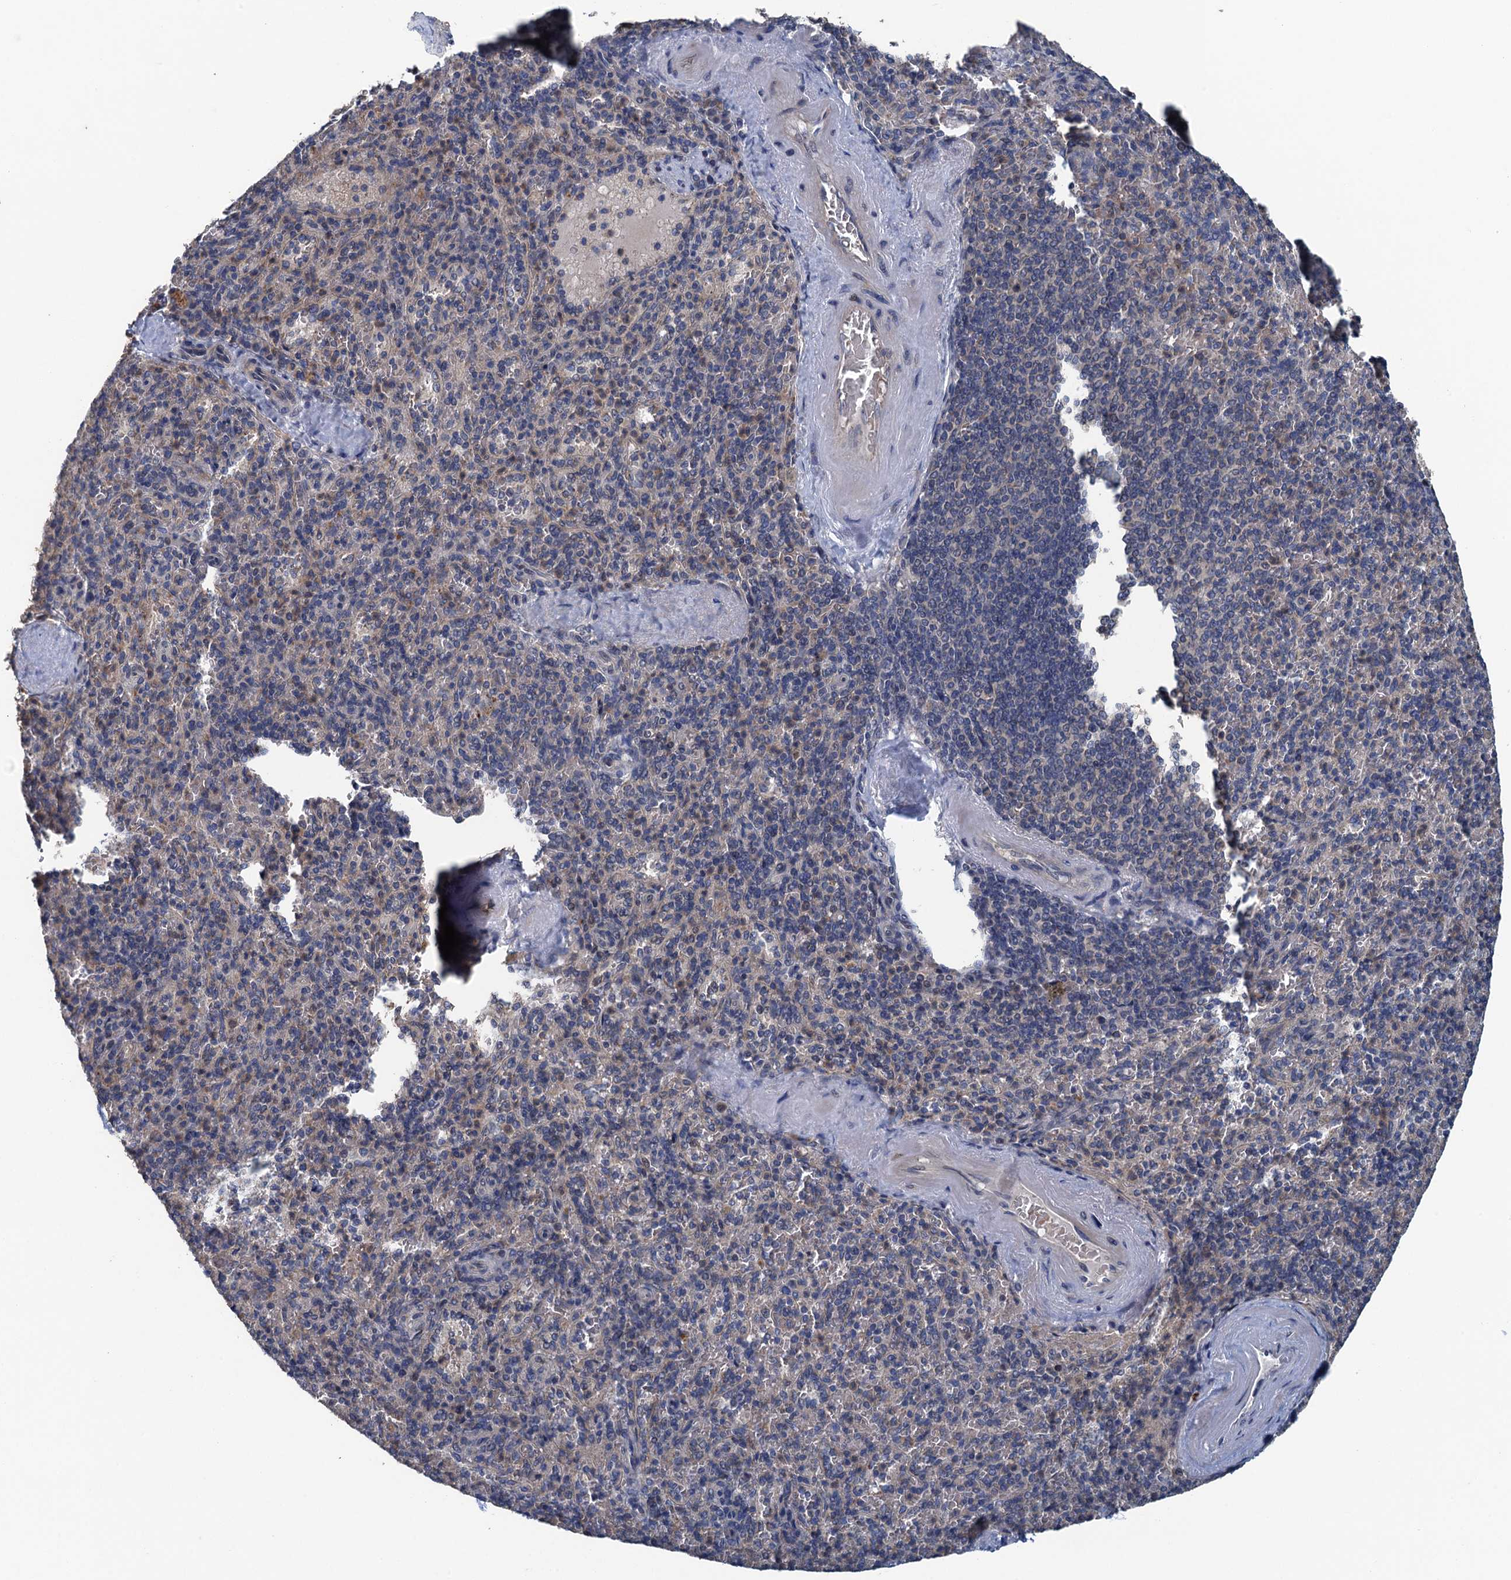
{"staining": {"intensity": "moderate", "quantity": "<25%", "location": "cytoplasmic/membranous"}, "tissue": "spleen", "cell_type": "Cells in red pulp", "image_type": "normal", "snomed": [{"axis": "morphology", "description": "Normal tissue, NOS"}, {"axis": "topography", "description": "Spleen"}], "caption": "Protein expression analysis of unremarkable human spleen reveals moderate cytoplasmic/membranous expression in approximately <25% of cells in red pulp.", "gene": "KBTBD8", "patient": {"sex": "male", "age": 82}}